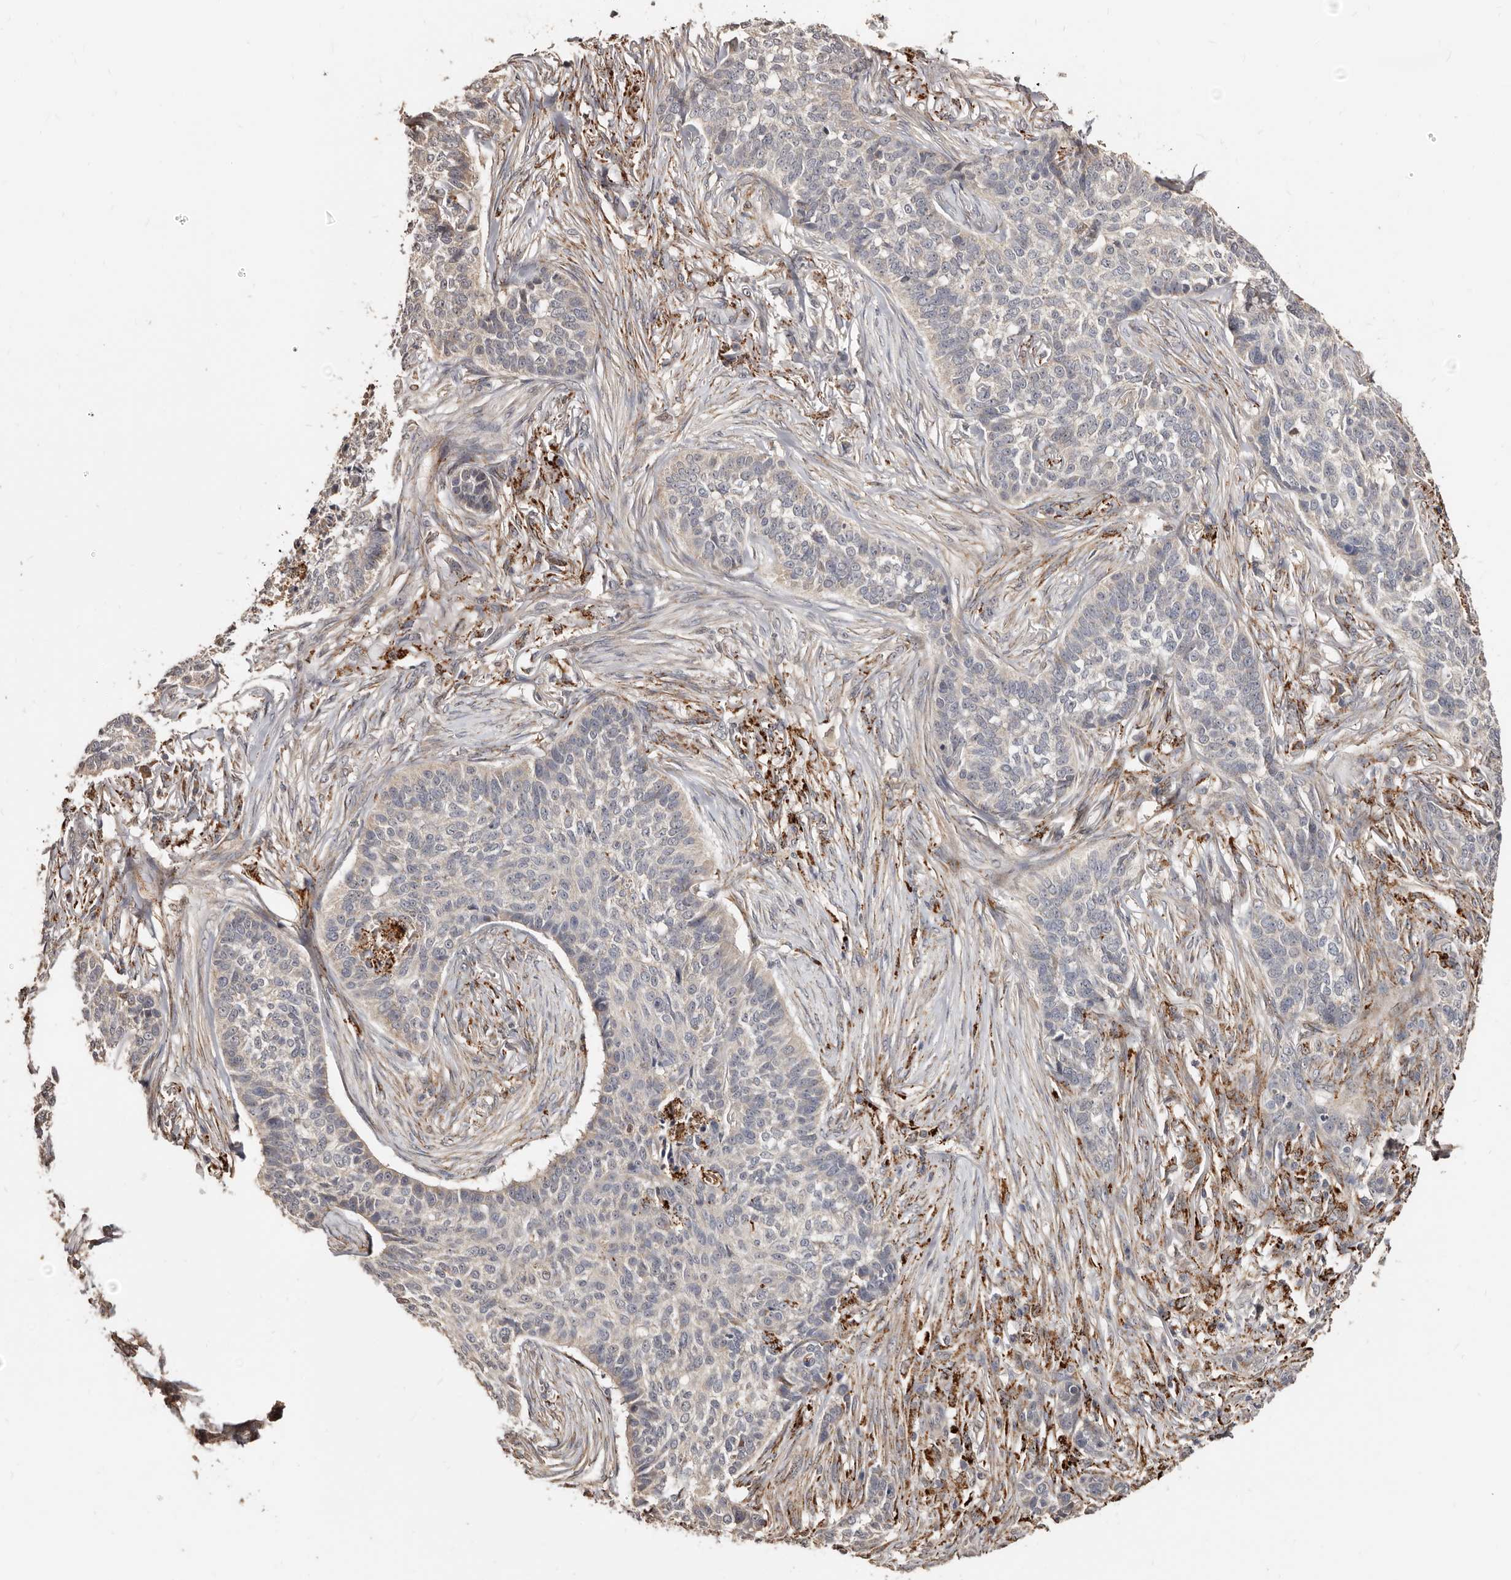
{"staining": {"intensity": "negative", "quantity": "none", "location": "none"}, "tissue": "skin cancer", "cell_type": "Tumor cells", "image_type": "cancer", "snomed": [{"axis": "morphology", "description": "Basal cell carcinoma"}, {"axis": "topography", "description": "Skin"}], "caption": "Tumor cells show no significant positivity in skin cancer (basal cell carcinoma). (Immunohistochemistry, brightfield microscopy, high magnification).", "gene": "AKAP7", "patient": {"sex": "male", "age": 85}}